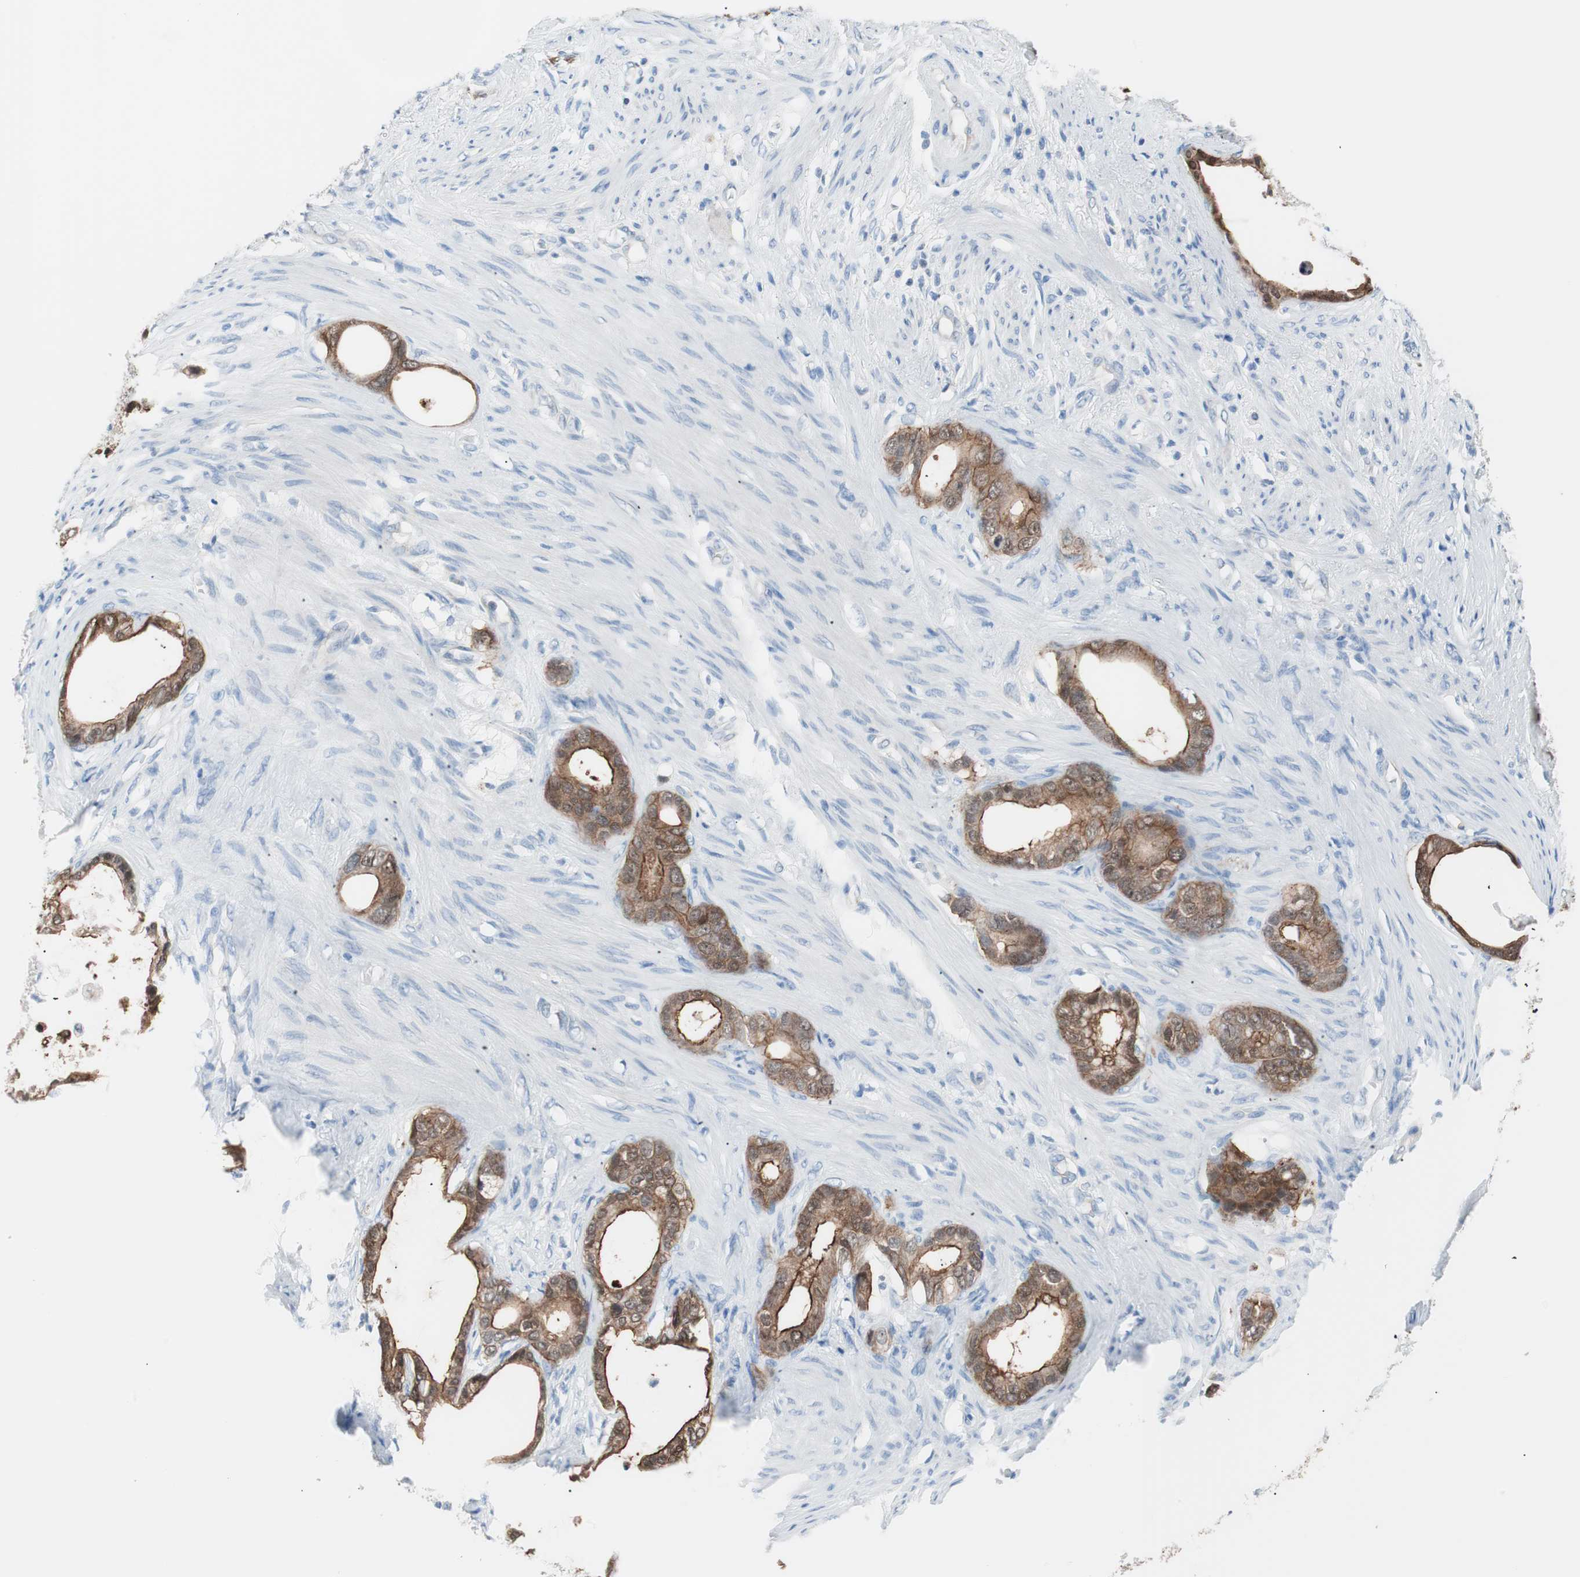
{"staining": {"intensity": "strong", "quantity": ">75%", "location": "cytoplasmic/membranous,nuclear"}, "tissue": "stomach cancer", "cell_type": "Tumor cells", "image_type": "cancer", "snomed": [{"axis": "morphology", "description": "Adenocarcinoma, NOS"}, {"axis": "topography", "description": "Stomach"}], "caption": "The micrograph demonstrates a brown stain indicating the presence of a protein in the cytoplasmic/membranous and nuclear of tumor cells in stomach cancer. (Brightfield microscopy of DAB IHC at high magnification).", "gene": "VIL1", "patient": {"sex": "female", "age": 75}}